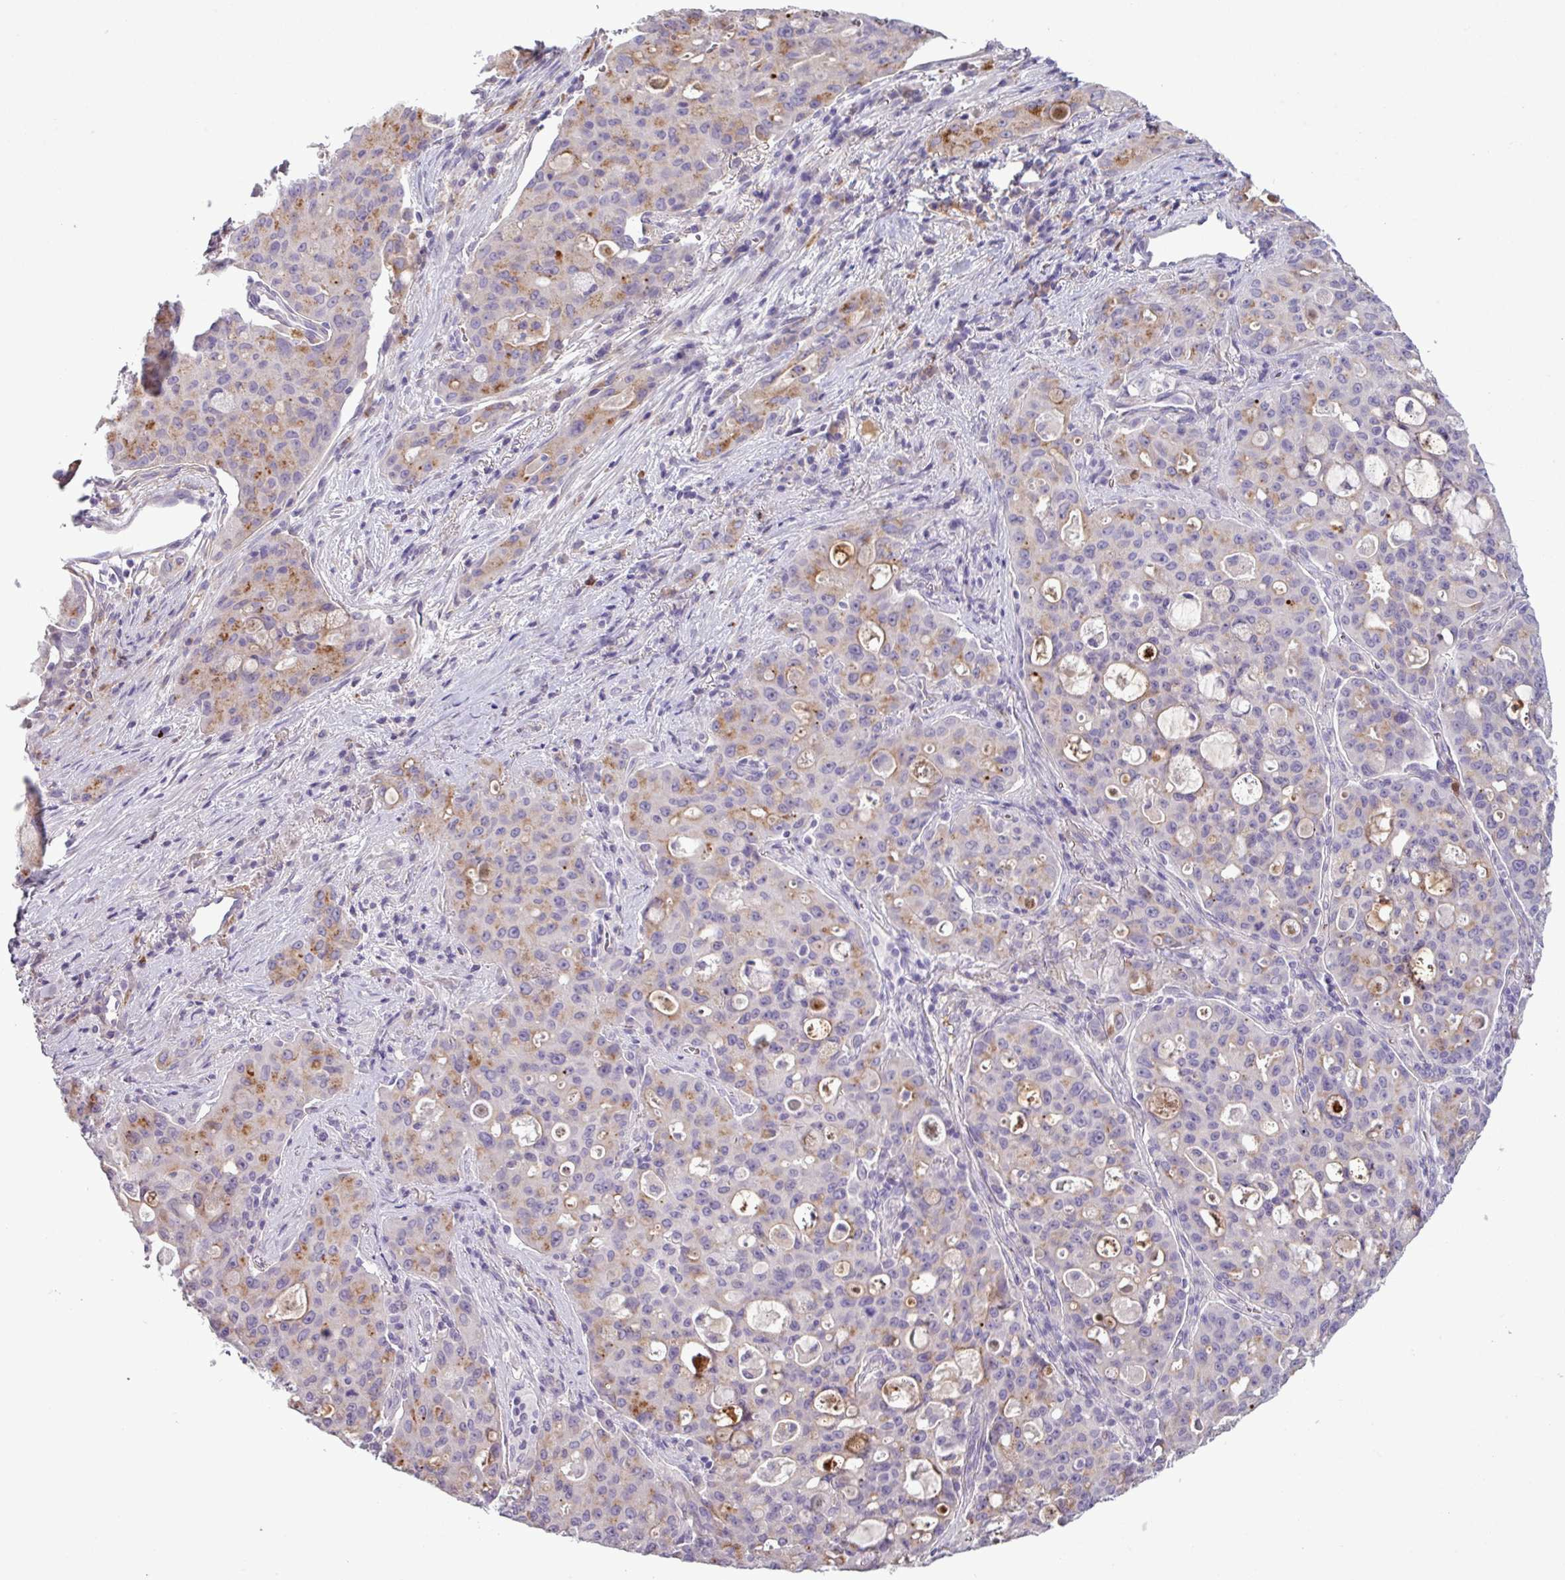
{"staining": {"intensity": "moderate", "quantity": "25%-75%", "location": "cytoplasmic/membranous"}, "tissue": "lung cancer", "cell_type": "Tumor cells", "image_type": "cancer", "snomed": [{"axis": "morphology", "description": "Adenocarcinoma, NOS"}, {"axis": "topography", "description": "Lung"}], "caption": "About 25%-75% of tumor cells in adenocarcinoma (lung) exhibit moderate cytoplasmic/membranous protein expression as visualized by brown immunohistochemical staining.", "gene": "C4B", "patient": {"sex": "female", "age": 44}}